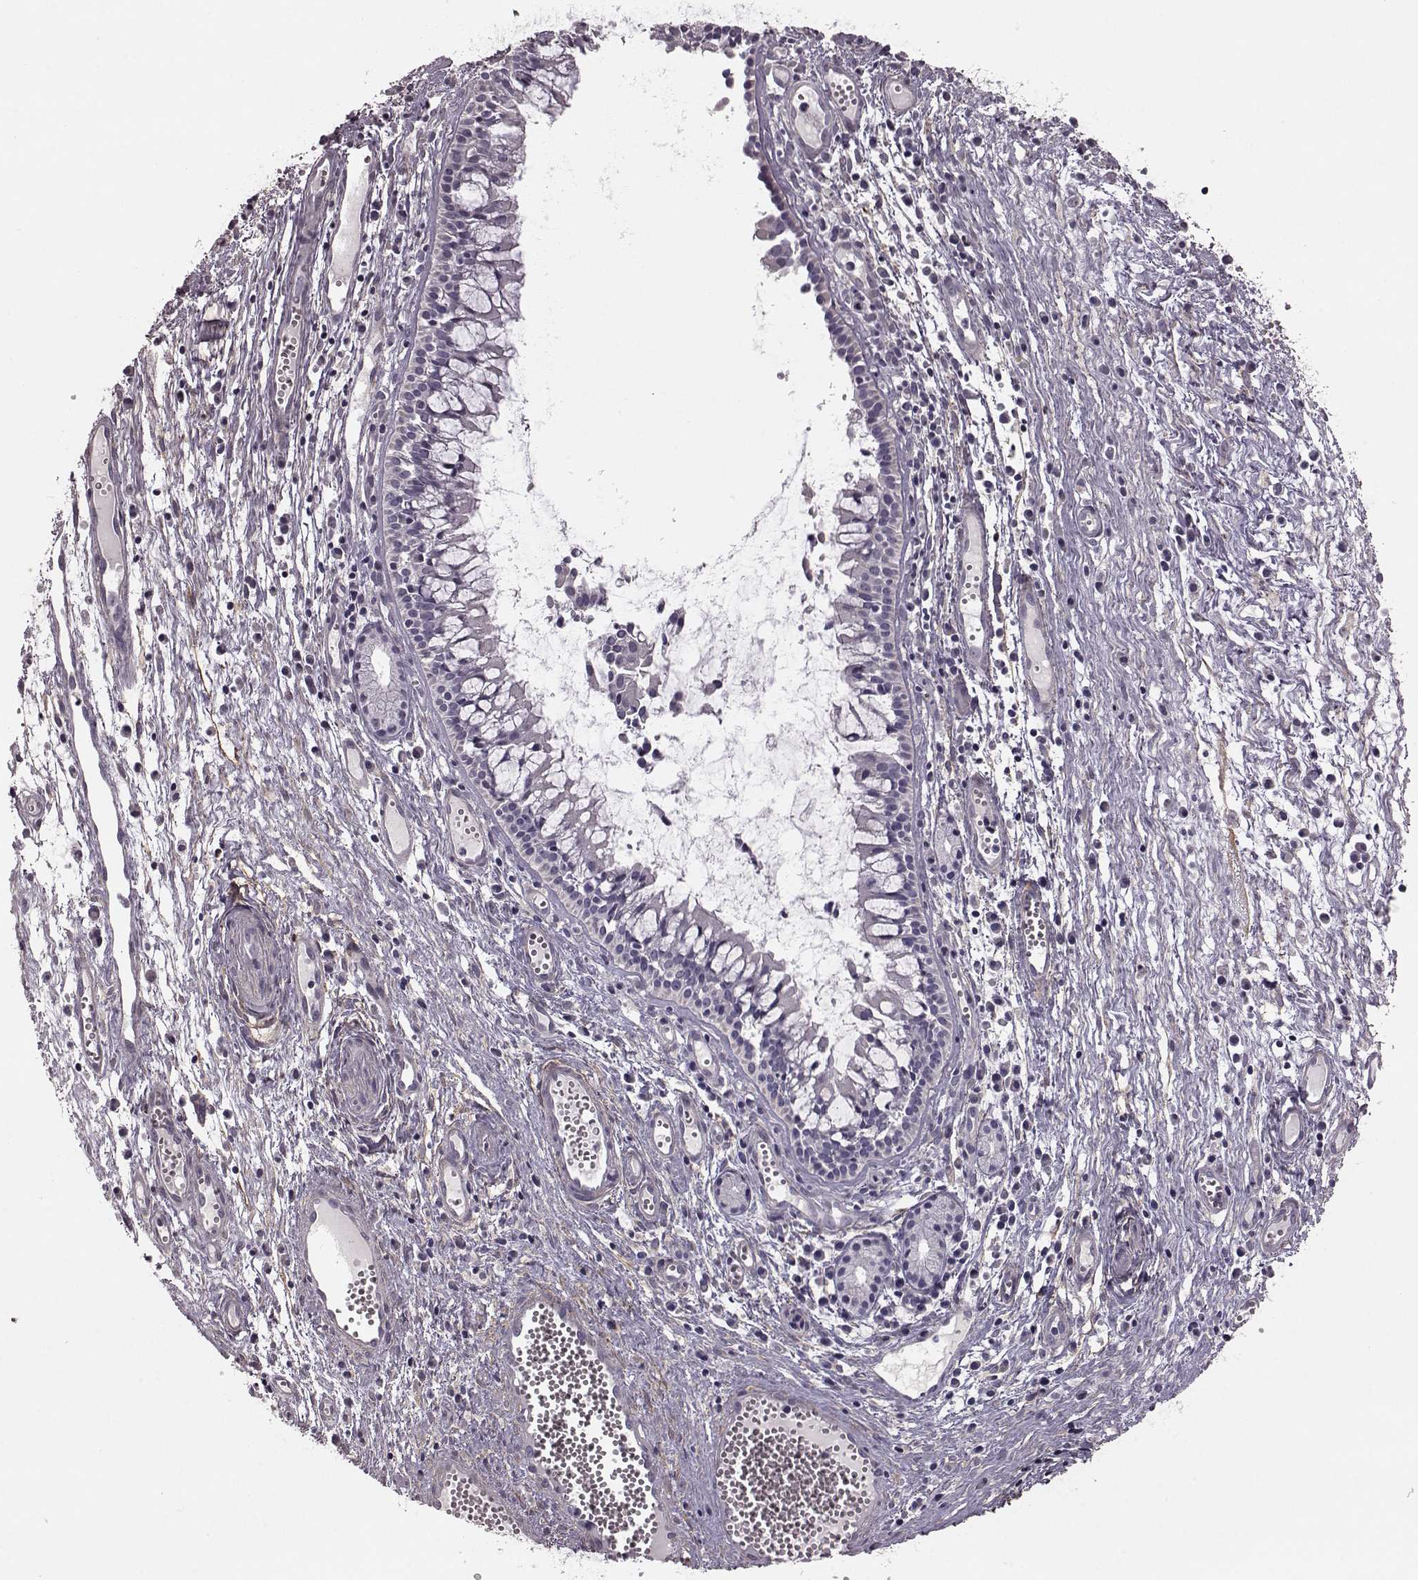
{"staining": {"intensity": "negative", "quantity": "none", "location": "none"}, "tissue": "nasopharynx", "cell_type": "Respiratory epithelial cells", "image_type": "normal", "snomed": [{"axis": "morphology", "description": "Normal tissue, NOS"}, {"axis": "topography", "description": "Nasopharynx"}], "caption": "This is an immunohistochemistry (IHC) histopathology image of normal nasopharynx. There is no expression in respiratory epithelial cells.", "gene": "GRK1", "patient": {"sex": "male", "age": 31}}